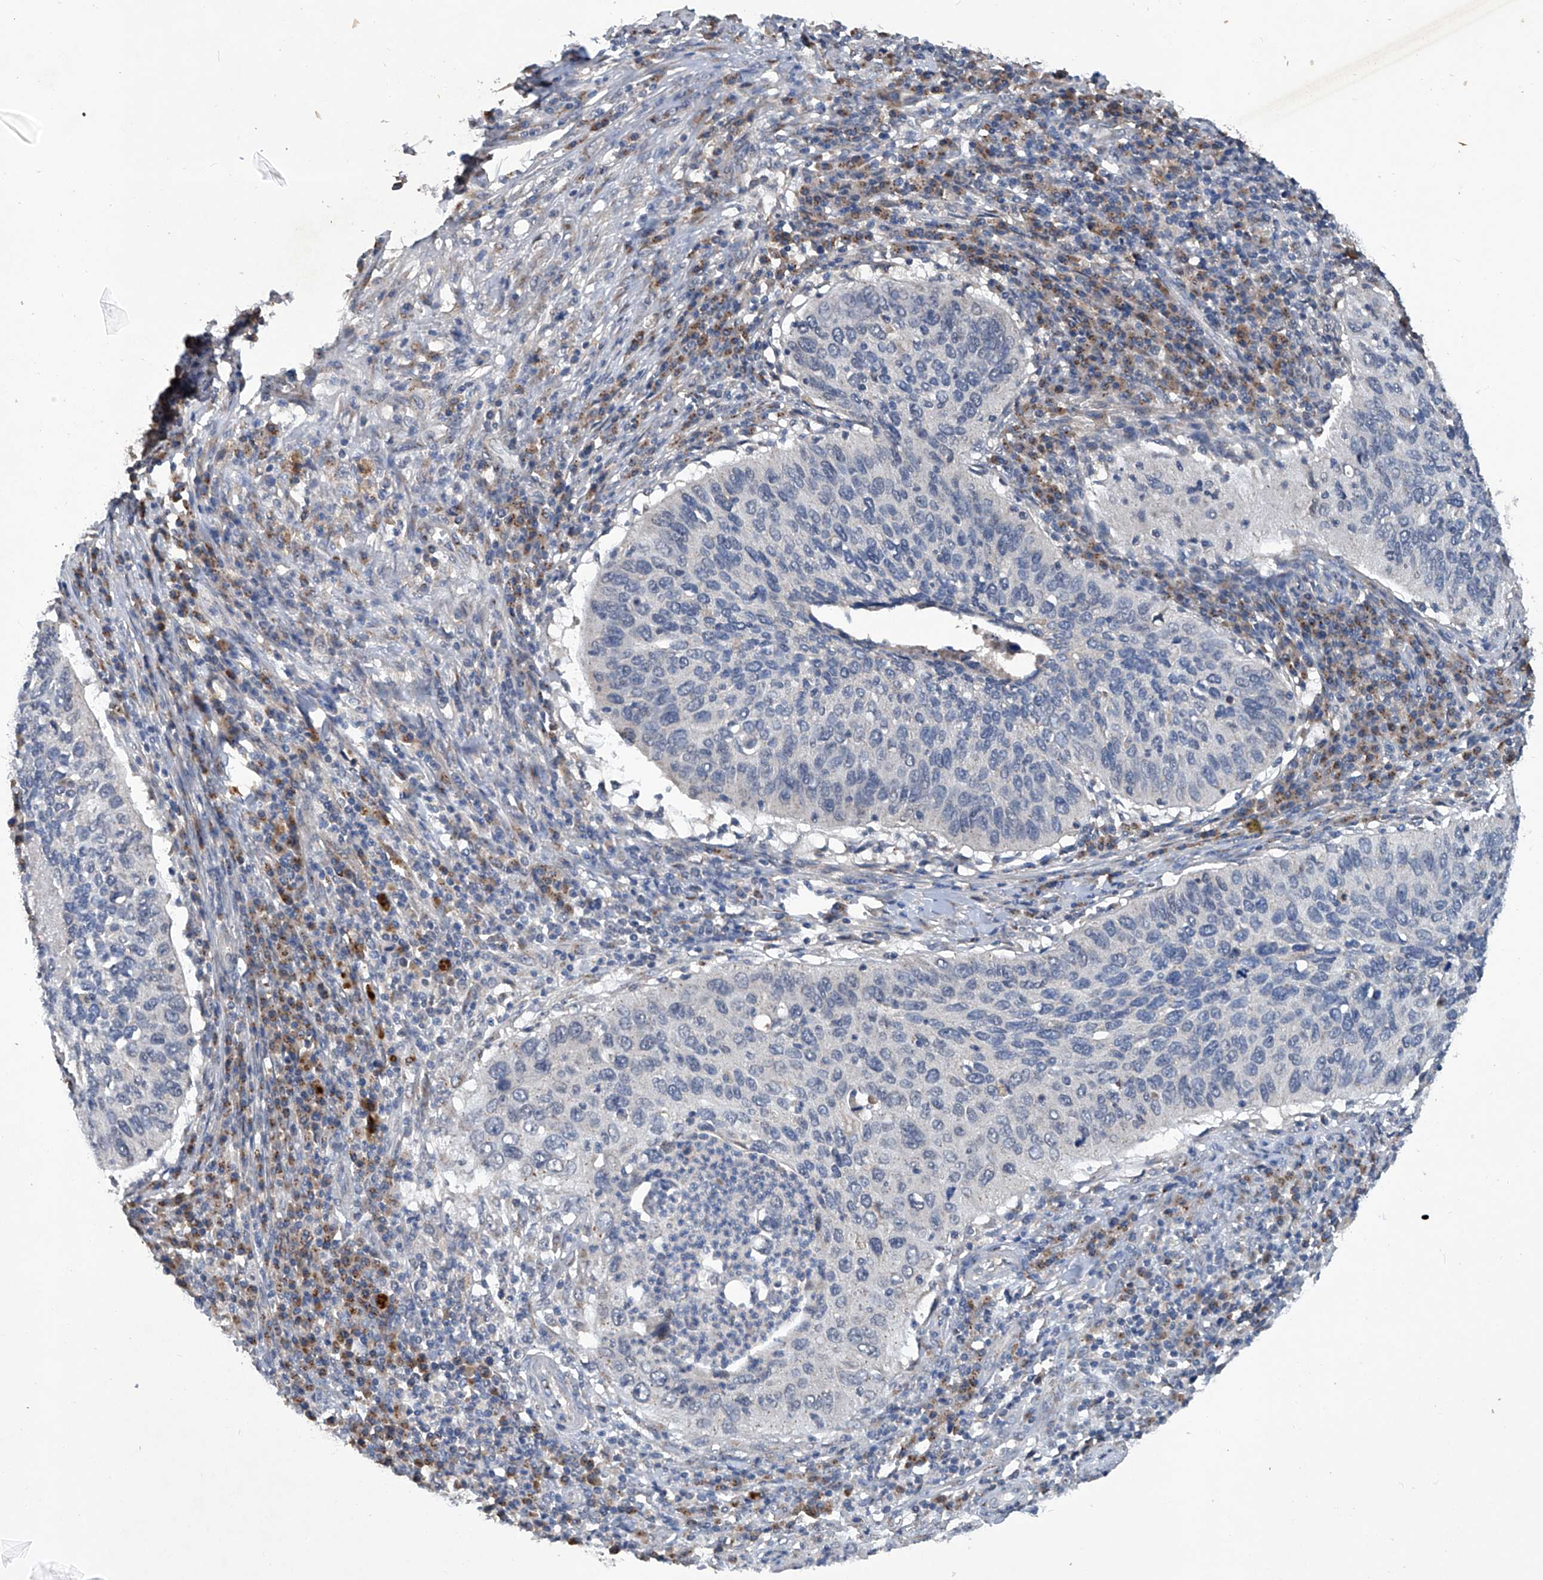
{"staining": {"intensity": "negative", "quantity": "none", "location": "none"}, "tissue": "cervical cancer", "cell_type": "Tumor cells", "image_type": "cancer", "snomed": [{"axis": "morphology", "description": "Squamous cell carcinoma, NOS"}, {"axis": "topography", "description": "Cervix"}], "caption": "High magnification brightfield microscopy of cervical cancer (squamous cell carcinoma) stained with DAB (3,3'-diaminobenzidine) (brown) and counterstained with hematoxylin (blue): tumor cells show no significant expression. (Immunohistochemistry (ihc), brightfield microscopy, high magnification).", "gene": "PCSK5", "patient": {"sex": "female", "age": 38}}